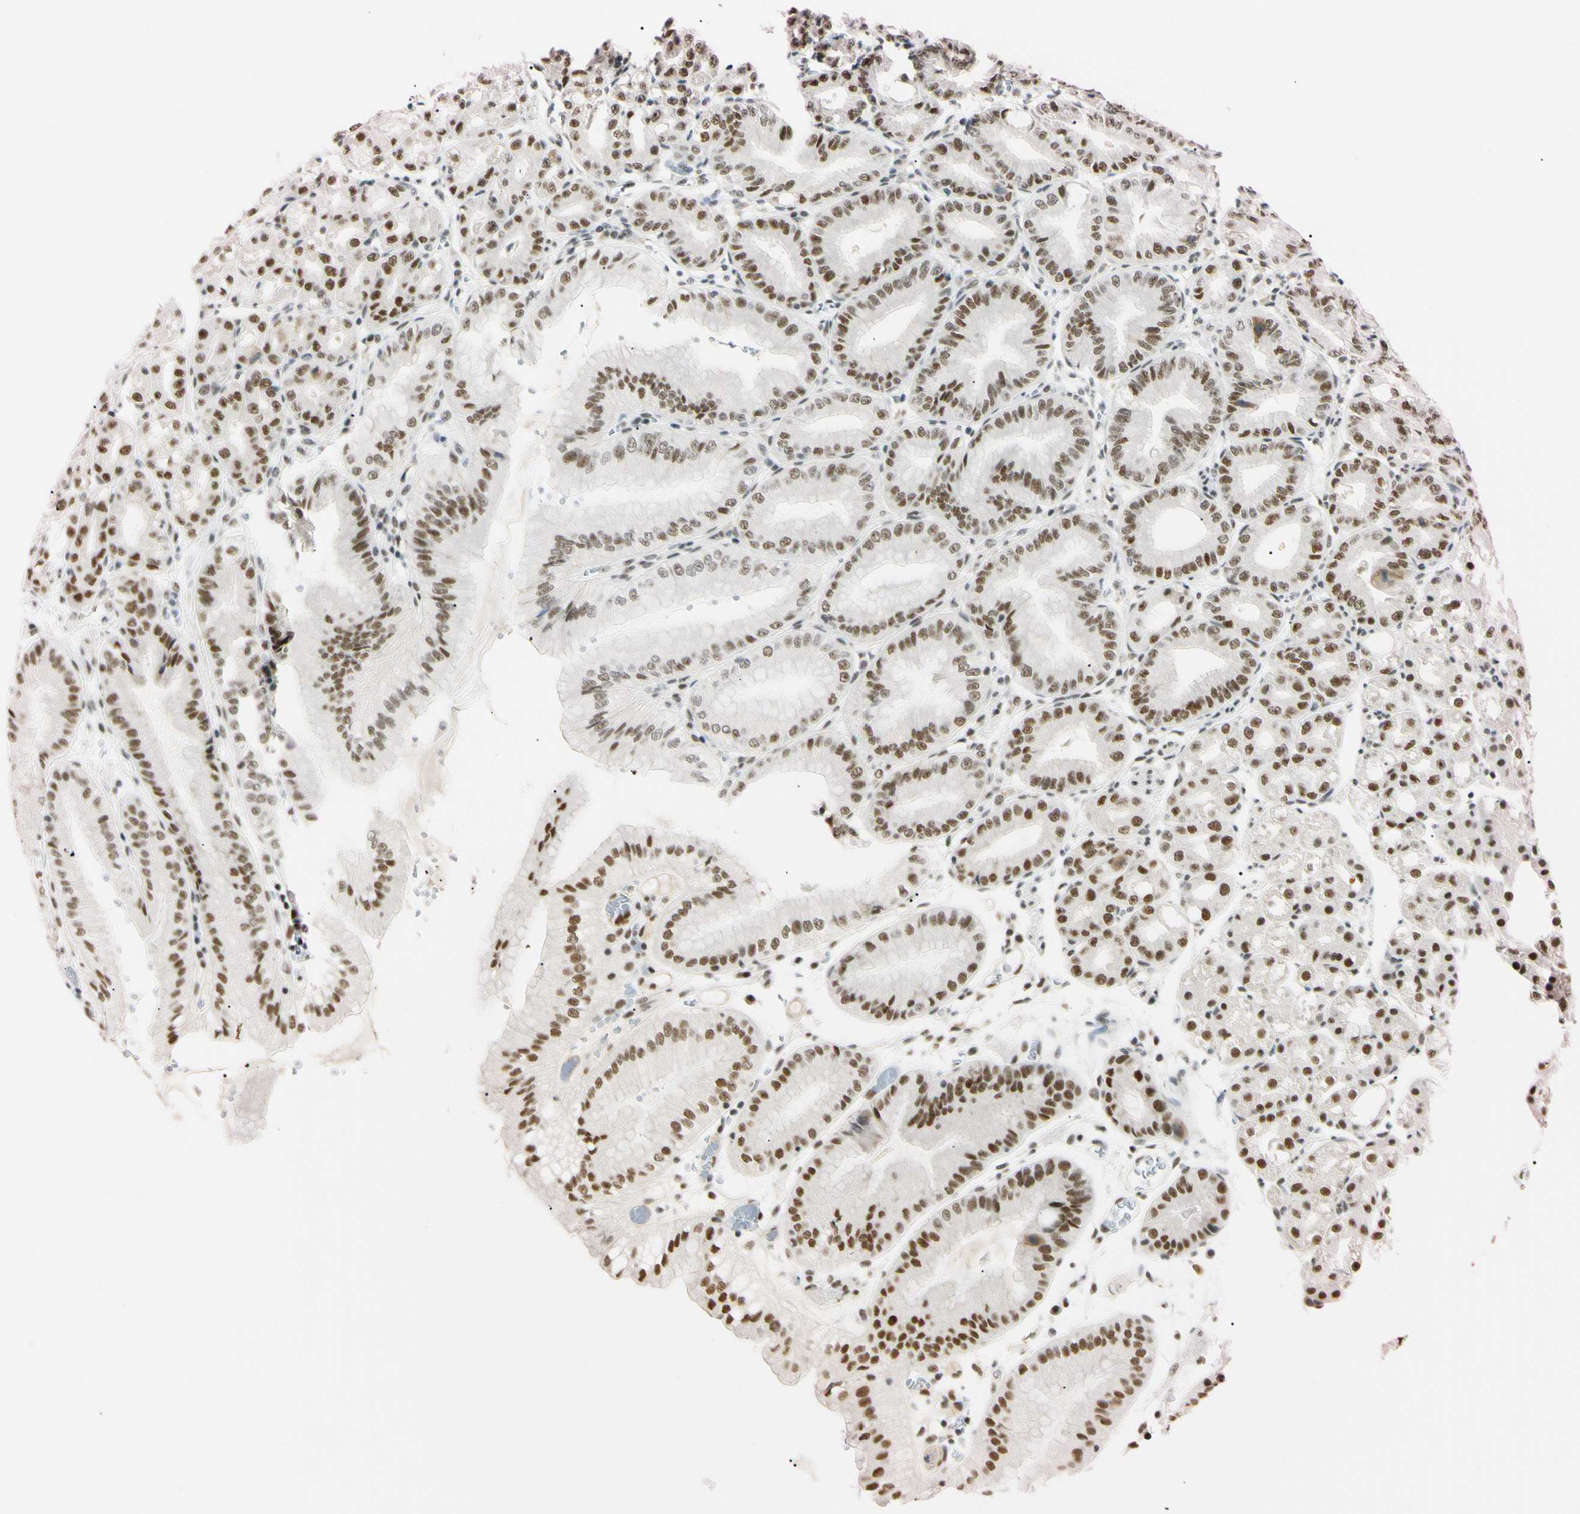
{"staining": {"intensity": "strong", "quantity": ">75%", "location": "nuclear"}, "tissue": "stomach", "cell_type": "Glandular cells", "image_type": "normal", "snomed": [{"axis": "morphology", "description": "Normal tissue, NOS"}, {"axis": "topography", "description": "Stomach, lower"}], "caption": "Protein staining displays strong nuclear positivity in approximately >75% of glandular cells in normal stomach. The protein of interest is stained brown, and the nuclei are stained in blue (DAB (3,3'-diaminobenzidine) IHC with brightfield microscopy, high magnification).", "gene": "ZNF134", "patient": {"sex": "male", "age": 71}}